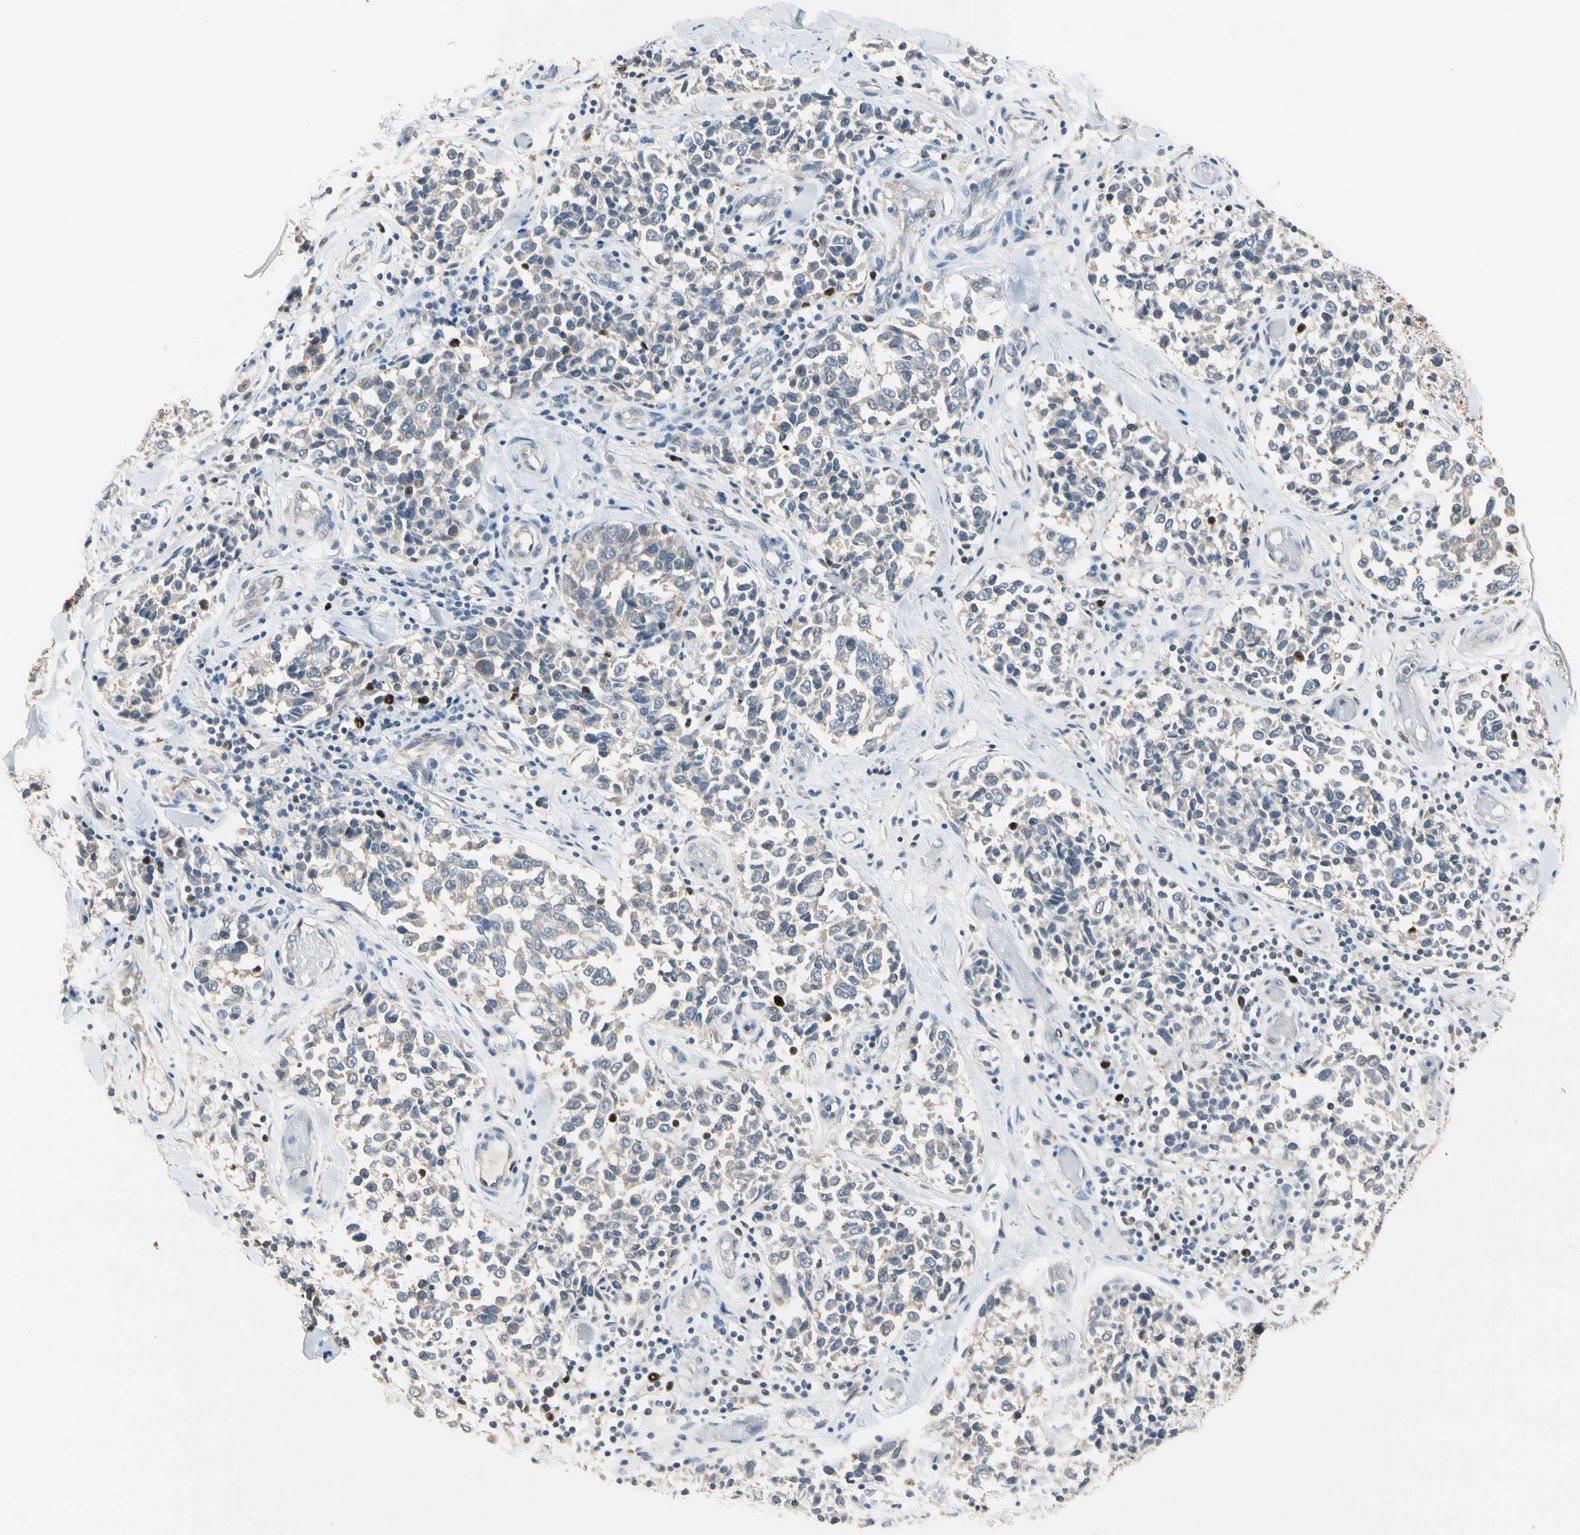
{"staining": {"intensity": "negative", "quantity": "none", "location": "none"}, "tissue": "melanoma", "cell_type": "Tumor cells", "image_type": "cancer", "snomed": [{"axis": "morphology", "description": "Malignant melanoma, NOS"}, {"axis": "topography", "description": "Skin"}], "caption": "DAB immunohistochemical staining of malignant melanoma displays no significant positivity in tumor cells. (Stains: DAB immunohistochemistry (IHC) with hematoxylin counter stain, Microscopy: brightfield microscopy at high magnification).", "gene": "ZKSCAN4", "patient": {"sex": "female", "age": 64}}